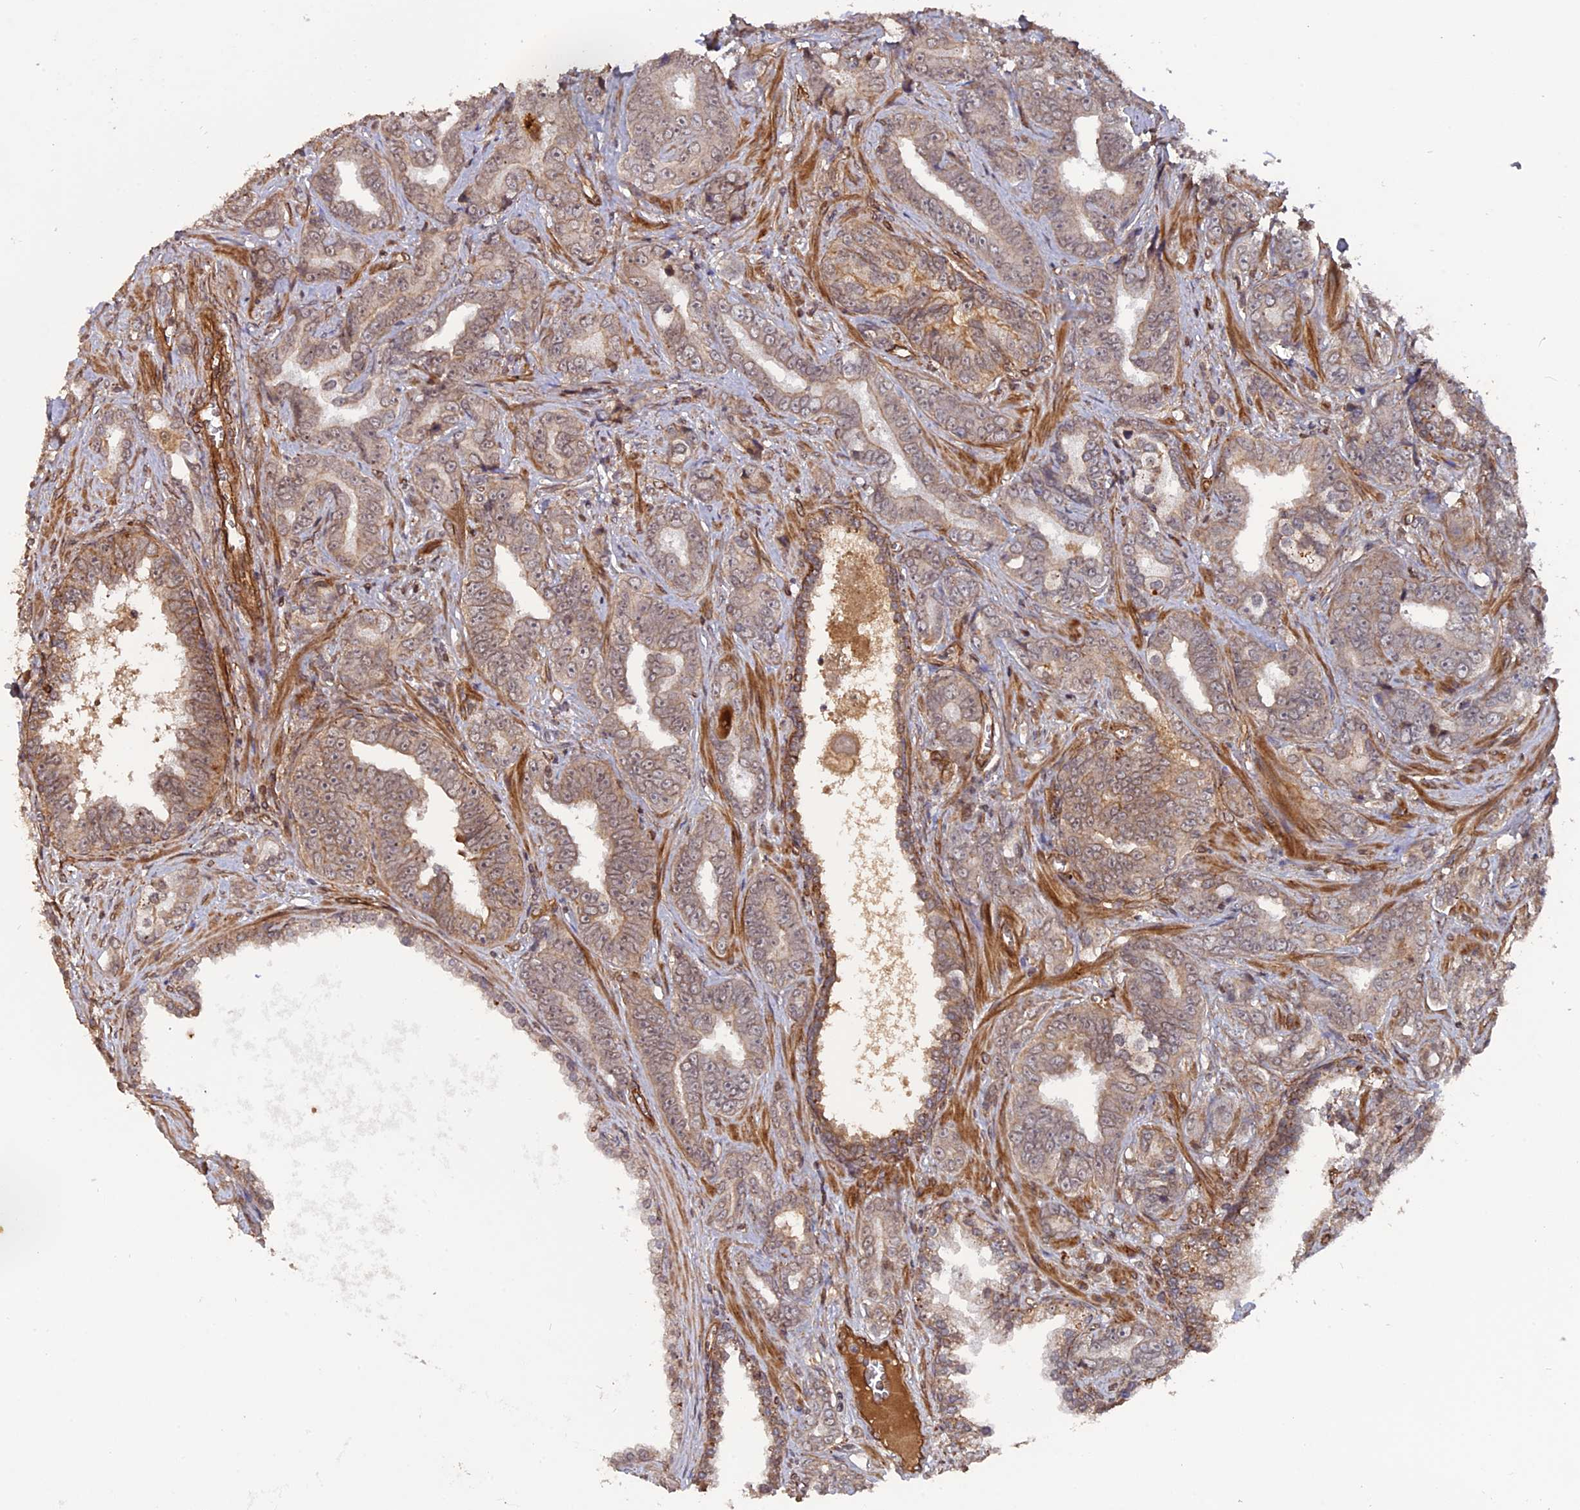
{"staining": {"intensity": "weak", "quantity": "25%-75%", "location": "cytoplasmic/membranous"}, "tissue": "prostate cancer", "cell_type": "Tumor cells", "image_type": "cancer", "snomed": [{"axis": "morphology", "description": "Adenocarcinoma, High grade"}, {"axis": "topography", "description": "Prostate"}], "caption": "Tumor cells demonstrate low levels of weak cytoplasmic/membranous expression in about 25%-75% of cells in prostate adenocarcinoma (high-grade).", "gene": "NOSIP", "patient": {"sex": "male", "age": 67}}